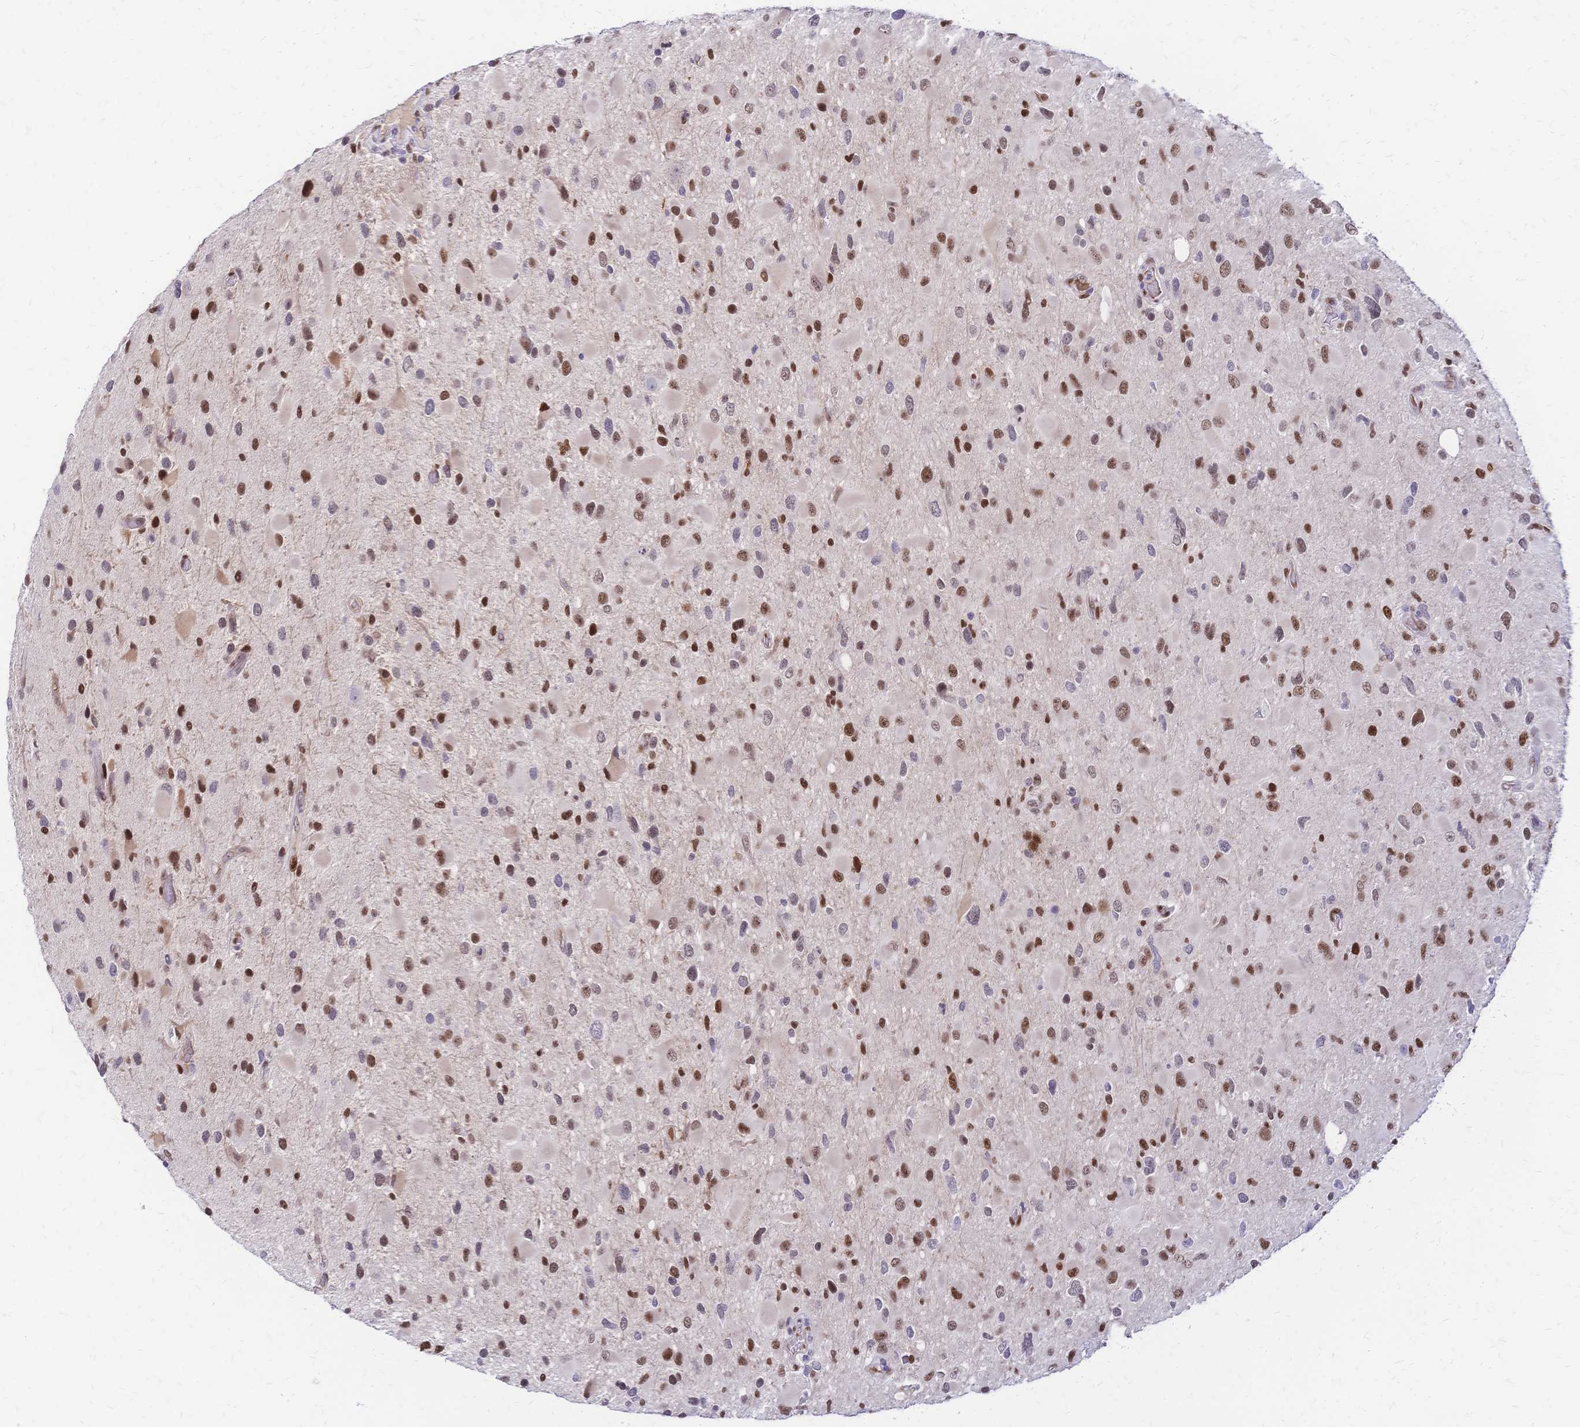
{"staining": {"intensity": "moderate", "quantity": "25%-75%", "location": "nuclear"}, "tissue": "glioma", "cell_type": "Tumor cells", "image_type": "cancer", "snomed": [{"axis": "morphology", "description": "Glioma, malignant, Low grade"}, {"axis": "topography", "description": "Brain"}], "caption": "An IHC image of neoplastic tissue is shown. Protein staining in brown highlights moderate nuclear positivity in malignant low-grade glioma within tumor cells. Nuclei are stained in blue.", "gene": "NFIC", "patient": {"sex": "female", "age": 32}}